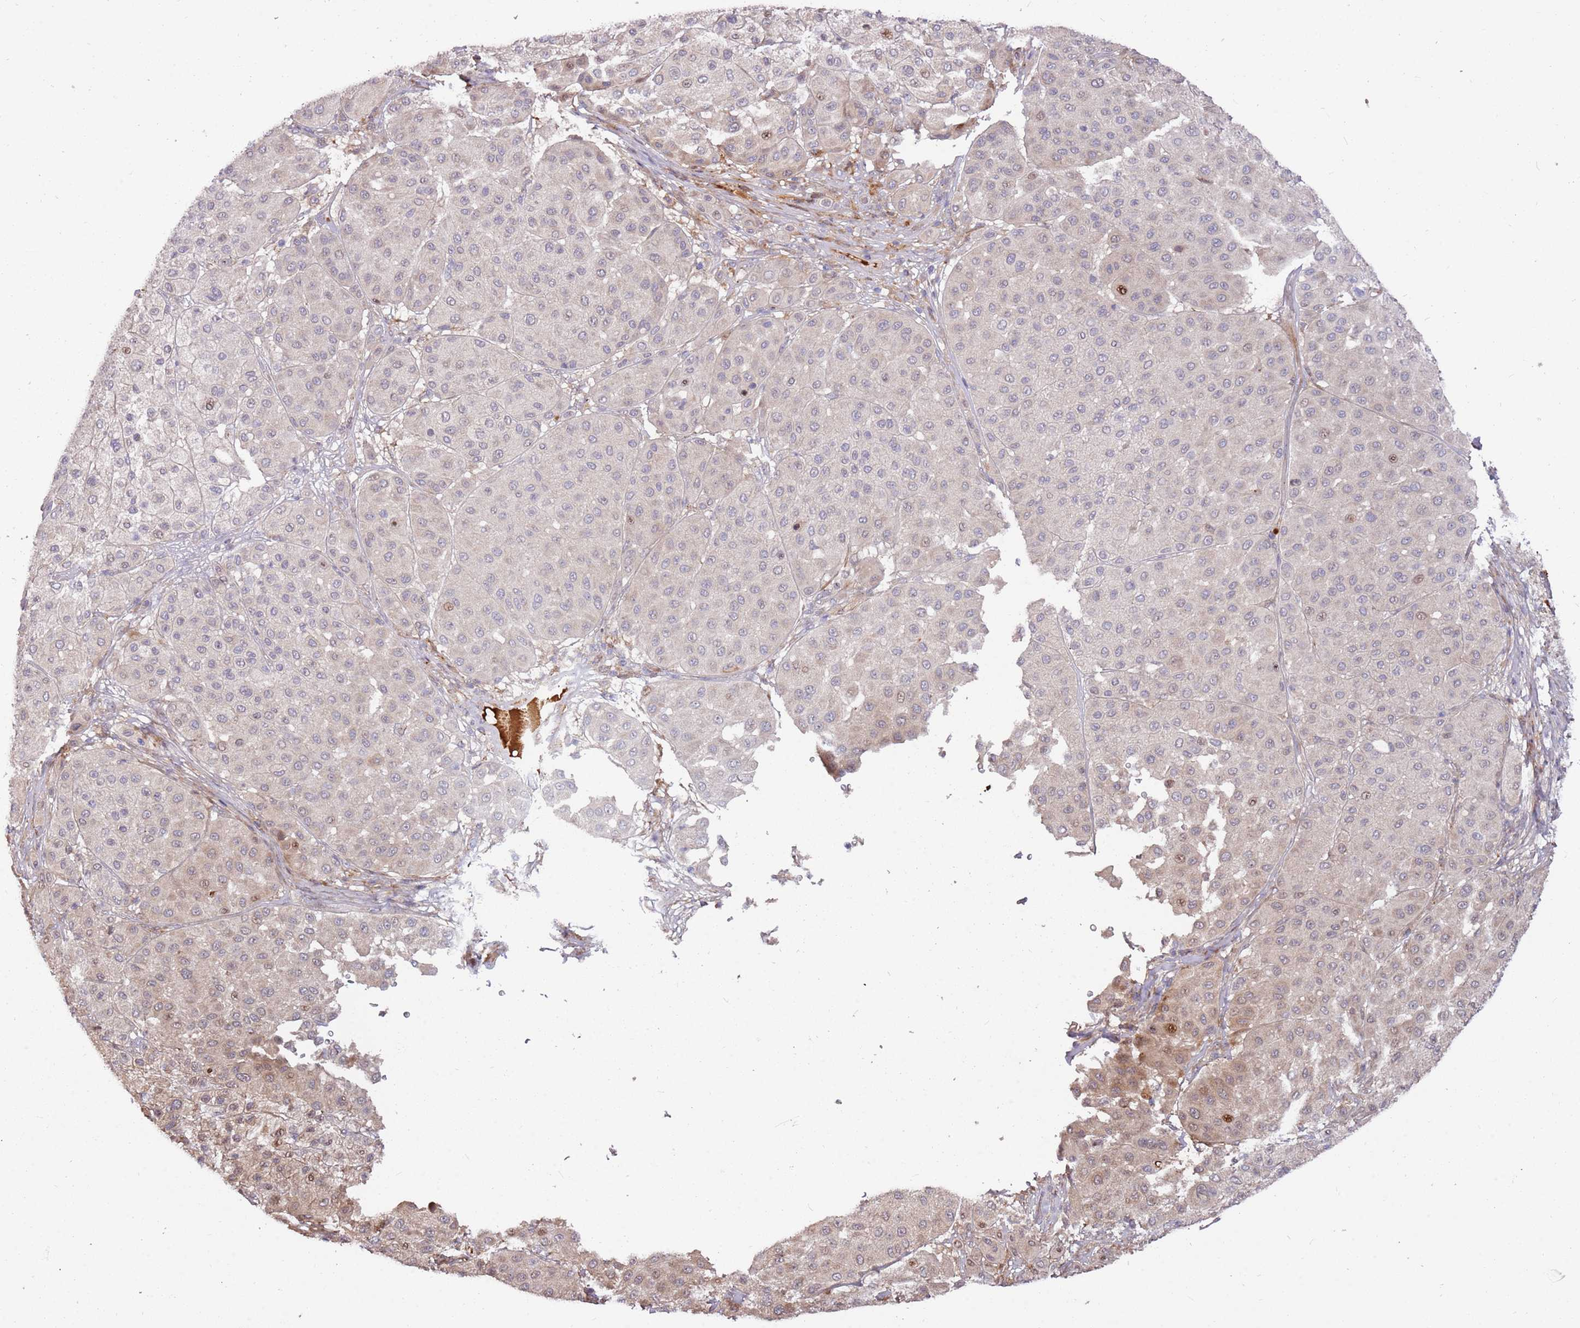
{"staining": {"intensity": "weak", "quantity": "<25%", "location": "nuclear"}, "tissue": "melanoma", "cell_type": "Tumor cells", "image_type": "cancer", "snomed": [{"axis": "morphology", "description": "Malignant melanoma, Metastatic site"}, {"axis": "topography", "description": "Smooth muscle"}], "caption": "Tumor cells show no significant protein staining in melanoma.", "gene": "RHBDL1", "patient": {"sex": "male", "age": 41}}